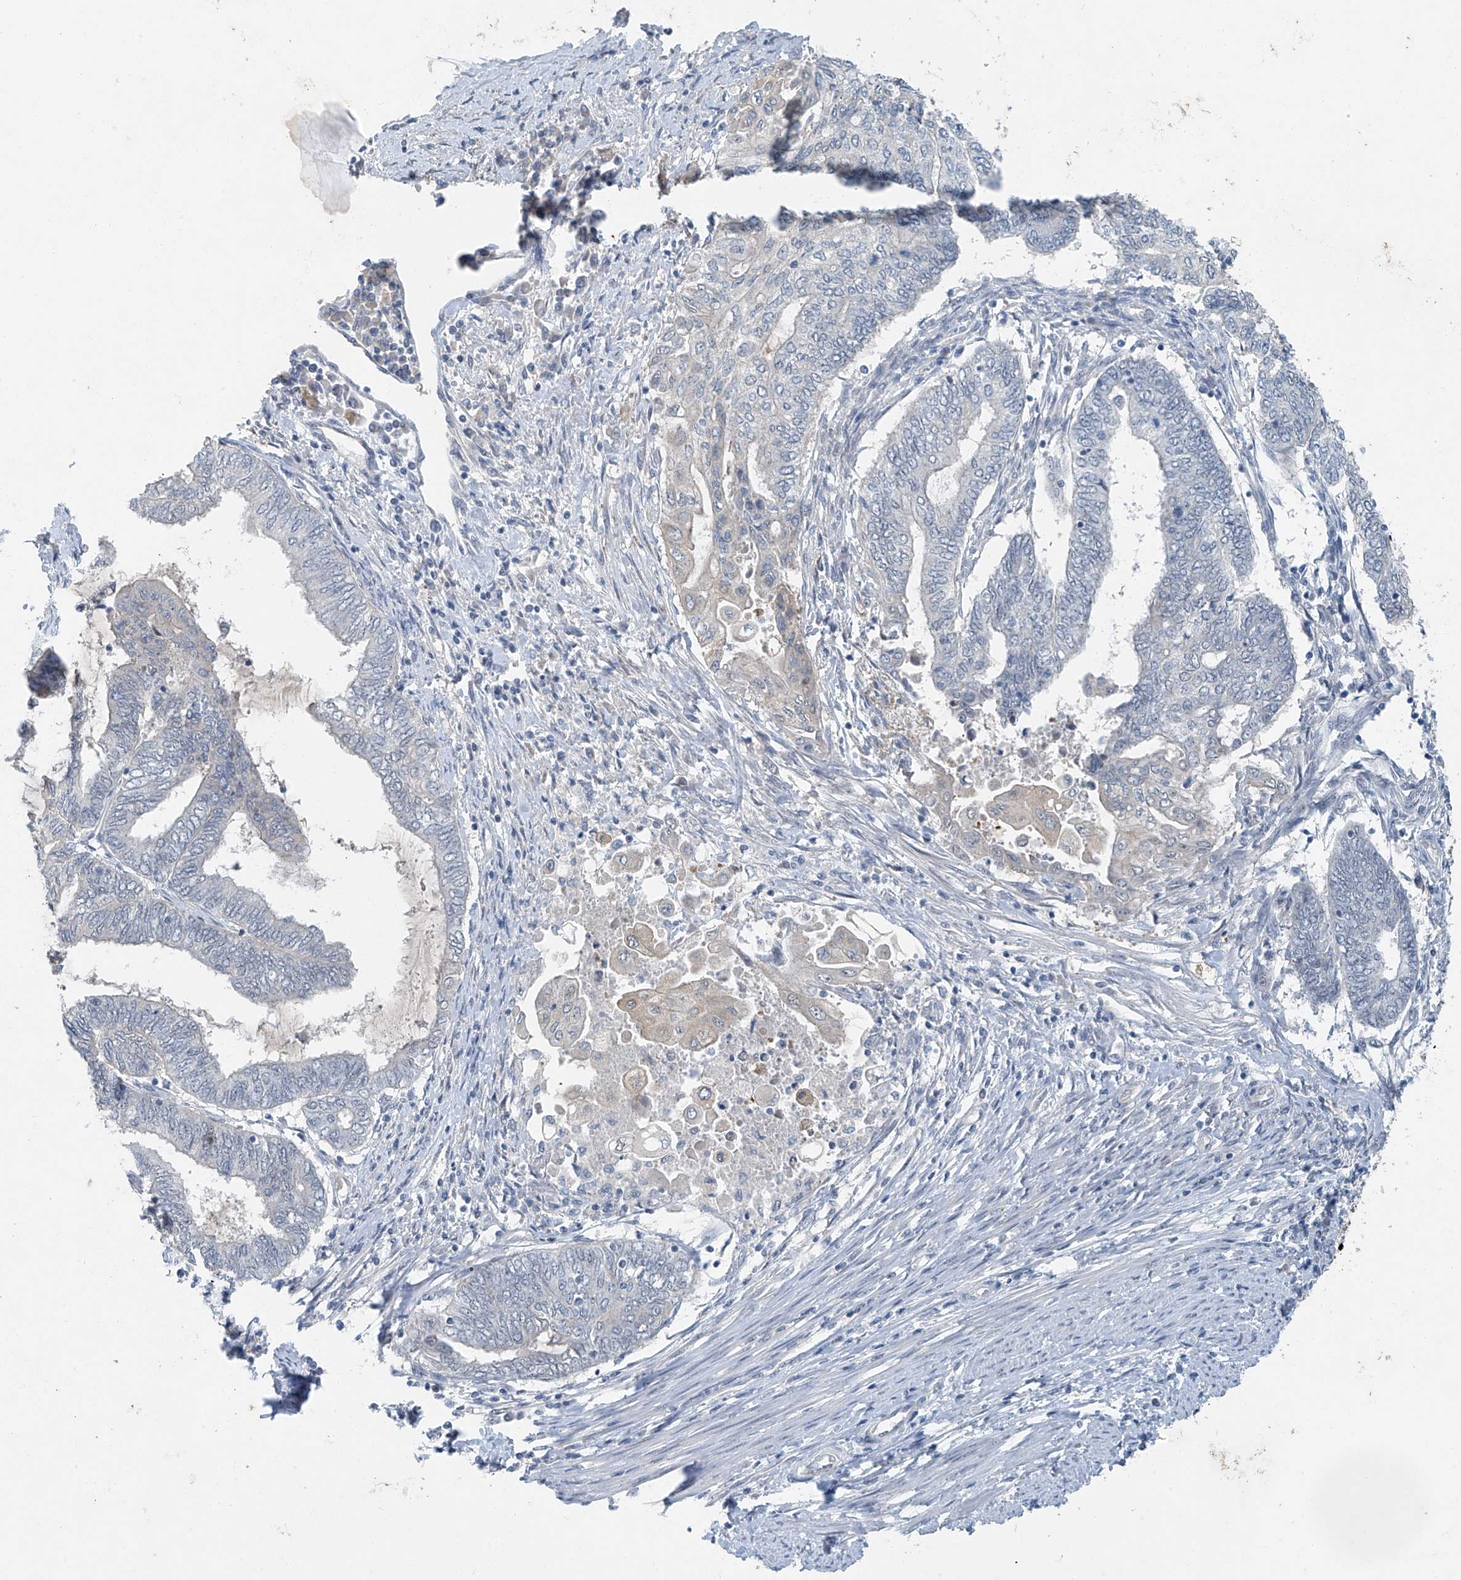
{"staining": {"intensity": "negative", "quantity": "none", "location": "none"}, "tissue": "endometrial cancer", "cell_type": "Tumor cells", "image_type": "cancer", "snomed": [{"axis": "morphology", "description": "Adenocarcinoma, NOS"}, {"axis": "topography", "description": "Uterus"}, {"axis": "topography", "description": "Endometrium"}], "caption": "Immunohistochemistry image of human endometrial cancer (adenocarcinoma) stained for a protein (brown), which displays no staining in tumor cells.", "gene": "TAF8", "patient": {"sex": "female", "age": 70}}